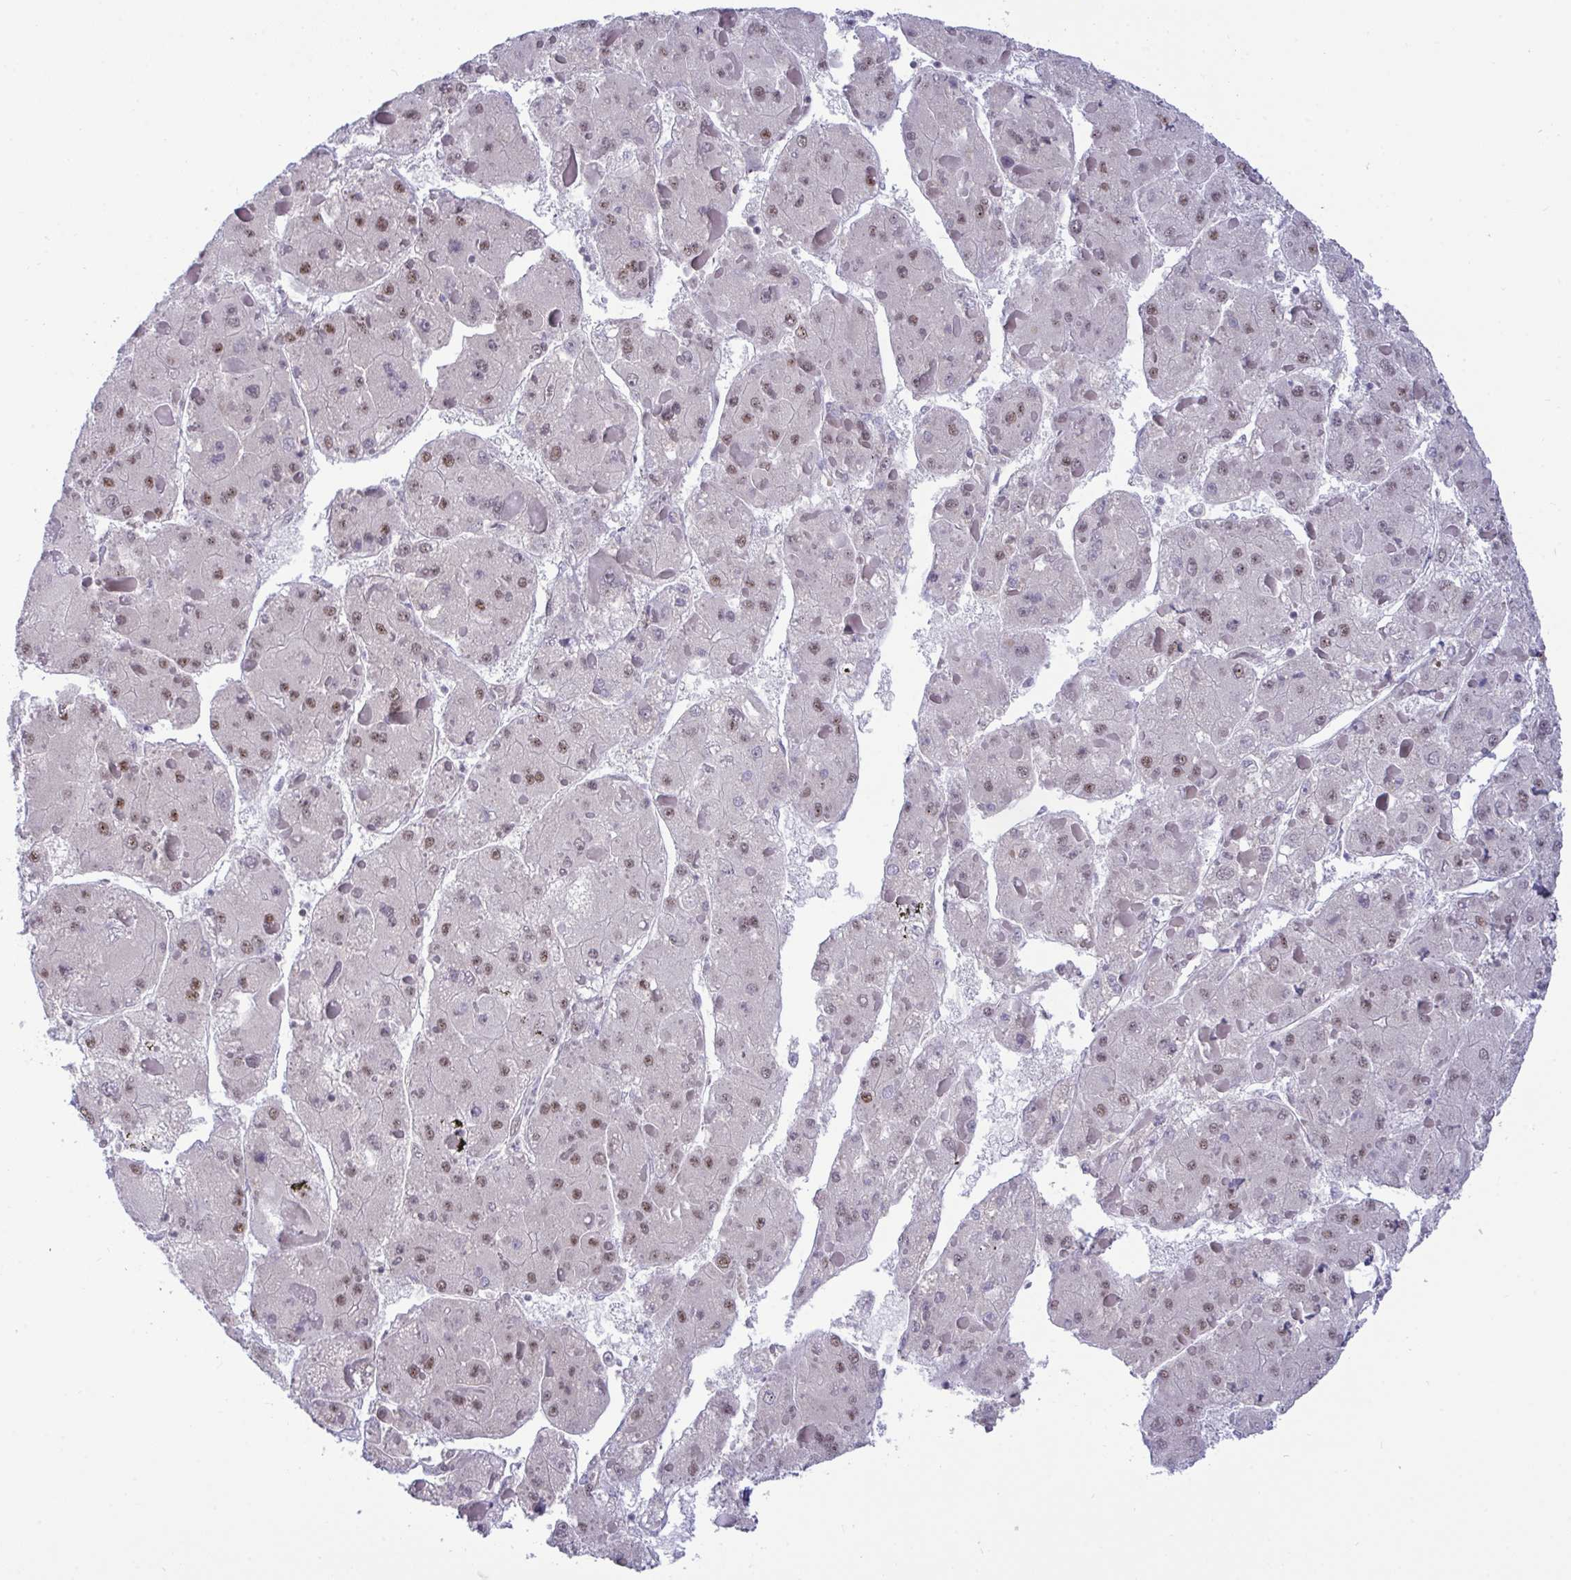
{"staining": {"intensity": "moderate", "quantity": "25%-75%", "location": "nuclear"}, "tissue": "liver cancer", "cell_type": "Tumor cells", "image_type": "cancer", "snomed": [{"axis": "morphology", "description": "Carcinoma, Hepatocellular, NOS"}, {"axis": "topography", "description": "Liver"}], "caption": "Liver cancer (hepatocellular carcinoma) stained with a brown dye demonstrates moderate nuclear positive positivity in about 25%-75% of tumor cells.", "gene": "WBP11", "patient": {"sex": "female", "age": 73}}